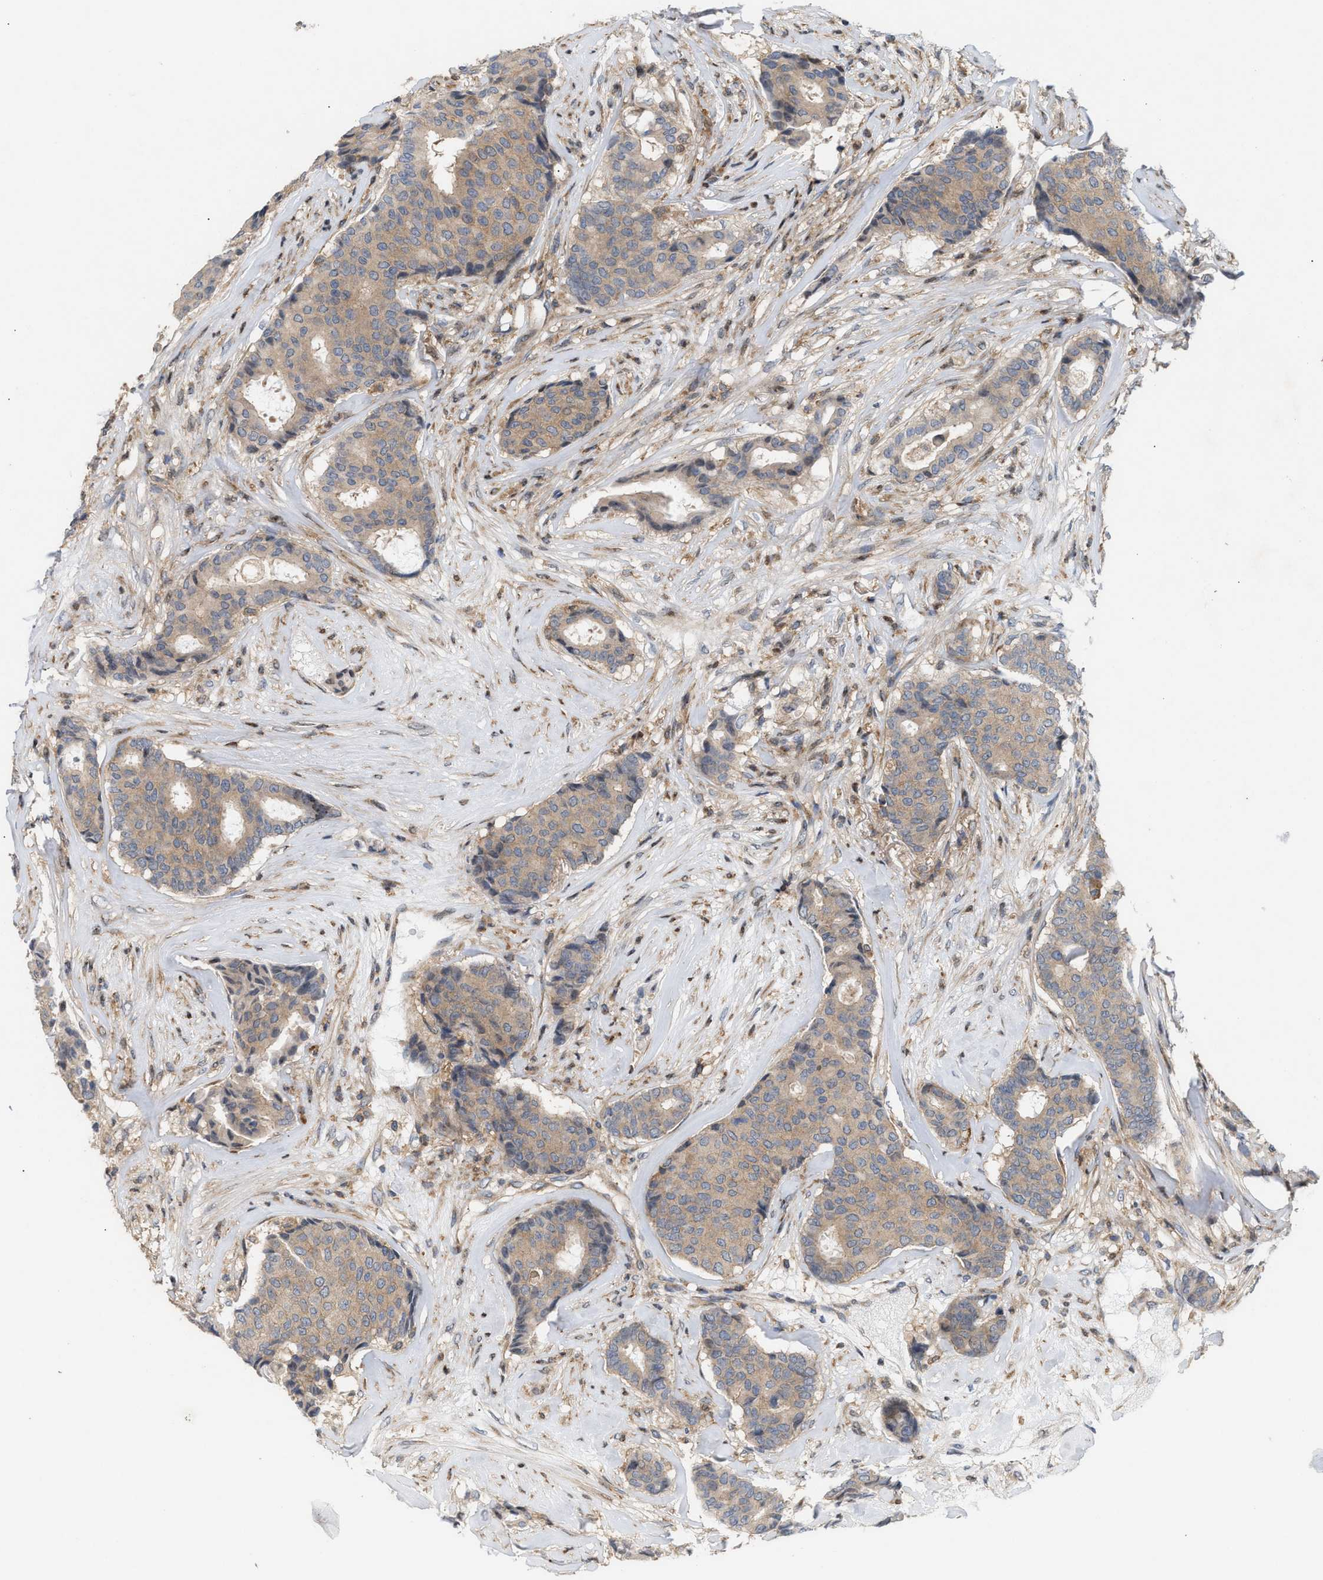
{"staining": {"intensity": "weak", "quantity": ">75%", "location": "cytoplasmic/membranous"}, "tissue": "breast cancer", "cell_type": "Tumor cells", "image_type": "cancer", "snomed": [{"axis": "morphology", "description": "Duct carcinoma"}, {"axis": "topography", "description": "Breast"}], "caption": "Immunohistochemical staining of human breast cancer (invasive ductal carcinoma) displays low levels of weak cytoplasmic/membranous protein staining in approximately >75% of tumor cells.", "gene": "DBNL", "patient": {"sex": "female", "age": 75}}